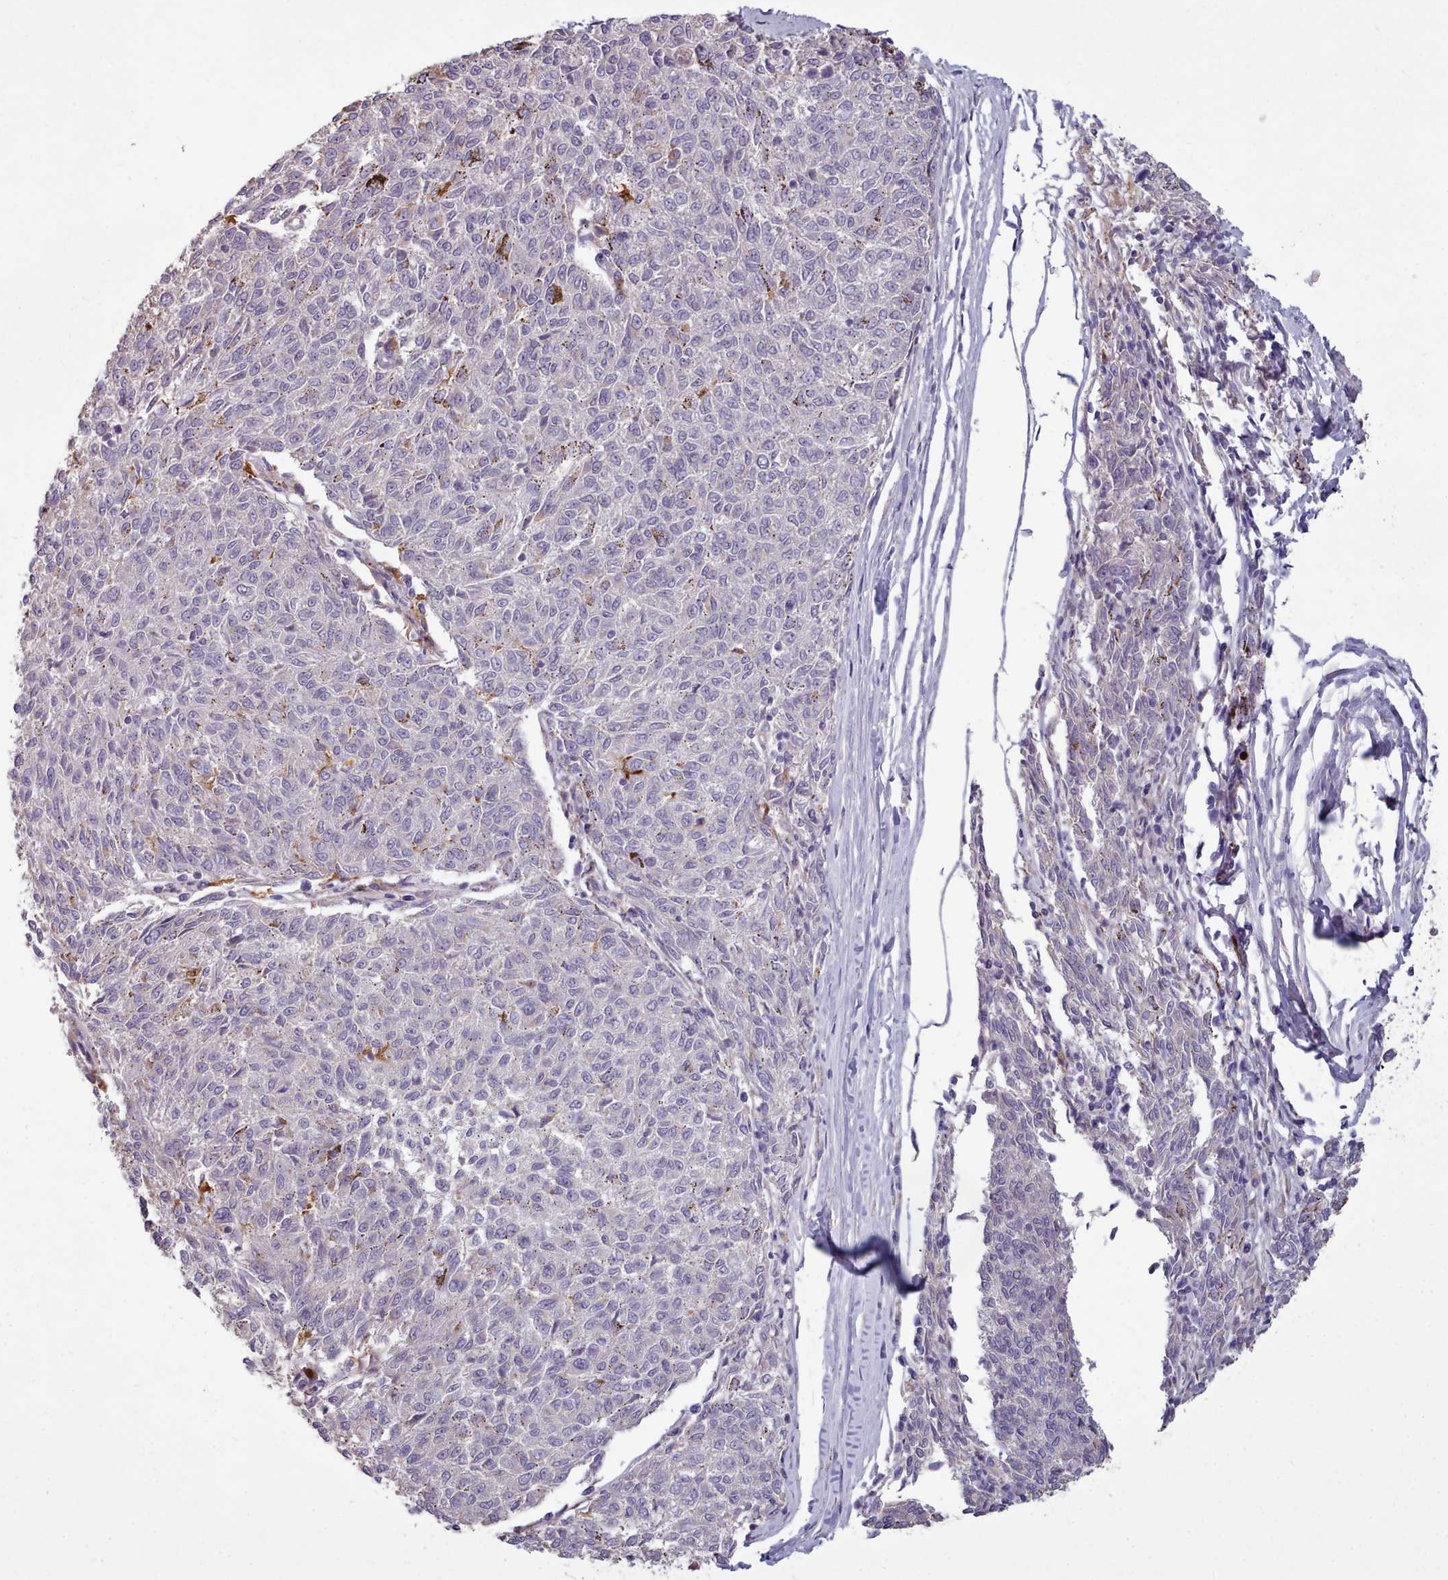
{"staining": {"intensity": "negative", "quantity": "none", "location": "none"}, "tissue": "melanoma", "cell_type": "Tumor cells", "image_type": "cancer", "snomed": [{"axis": "morphology", "description": "Malignant melanoma, NOS"}, {"axis": "topography", "description": "Skin"}], "caption": "A histopathology image of human melanoma is negative for staining in tumor cells.", "gene": "DPF1", "patient": {"sex": "female", "age": 72}}